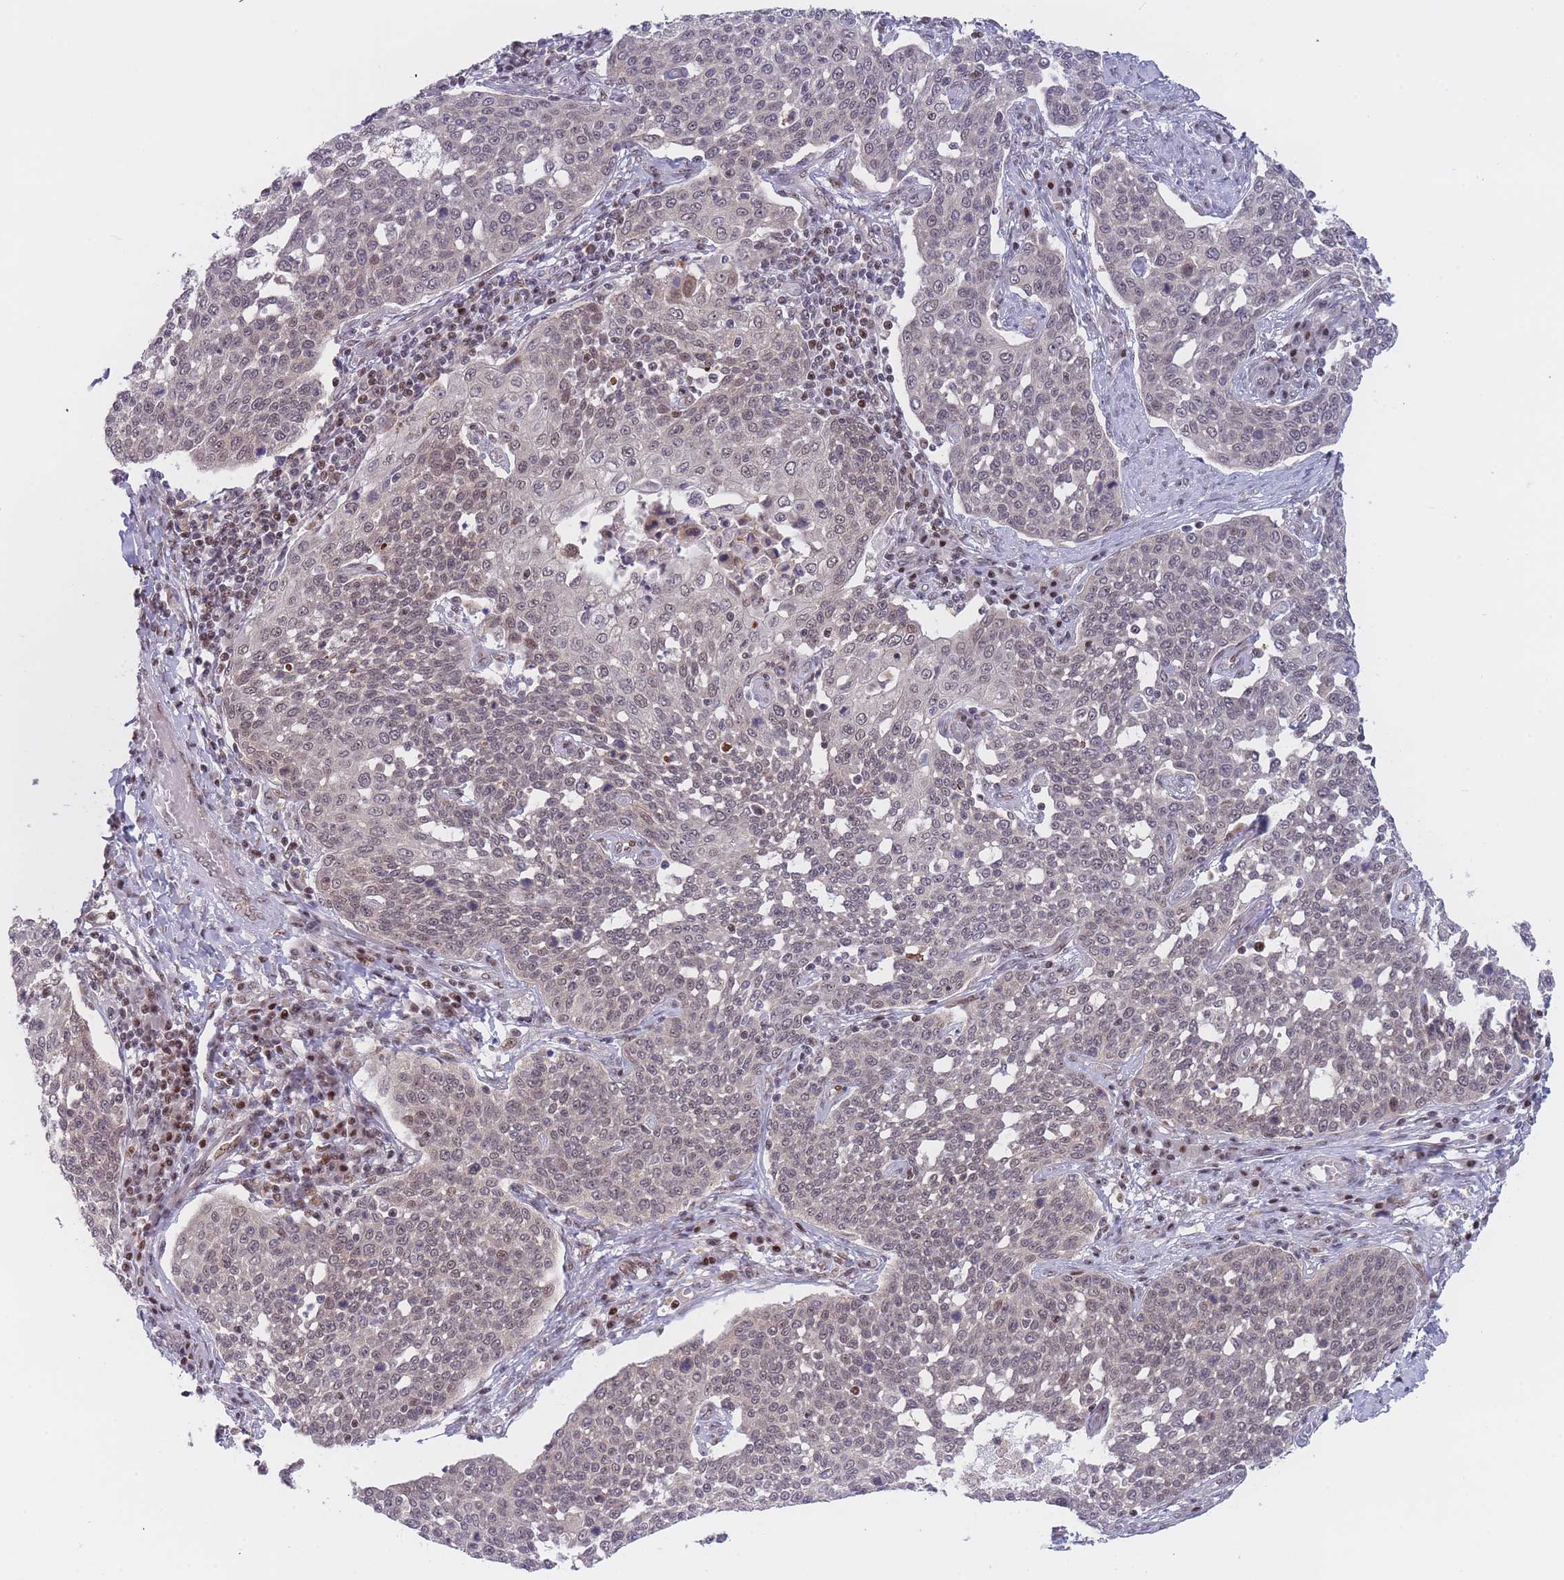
{"staining": {"intensity": "weak", "quantity": "25%-75%", "location": "nuclear"}, "tissue": "cervical cancer", "cell_type": "Tumor cells", "image_type": "cancer", "snomed": [{"axis": "morphology", "description": "Squamous cell carcinoma, NOS"}, {"axis": "topography", "description": "Cervix"}], "caption": "Protein staining demonstrates weak nuclear expression in about 25%-75% of tumor cells in cervical cancer (squamous cell carcinoma). The staining is performed using DAB brown chromogen to label protein expression. The nuclei are counter-stained blue using hematoxylin.", "gene": "DEAF1", "patient": {"sex": "female", "age": 34}}